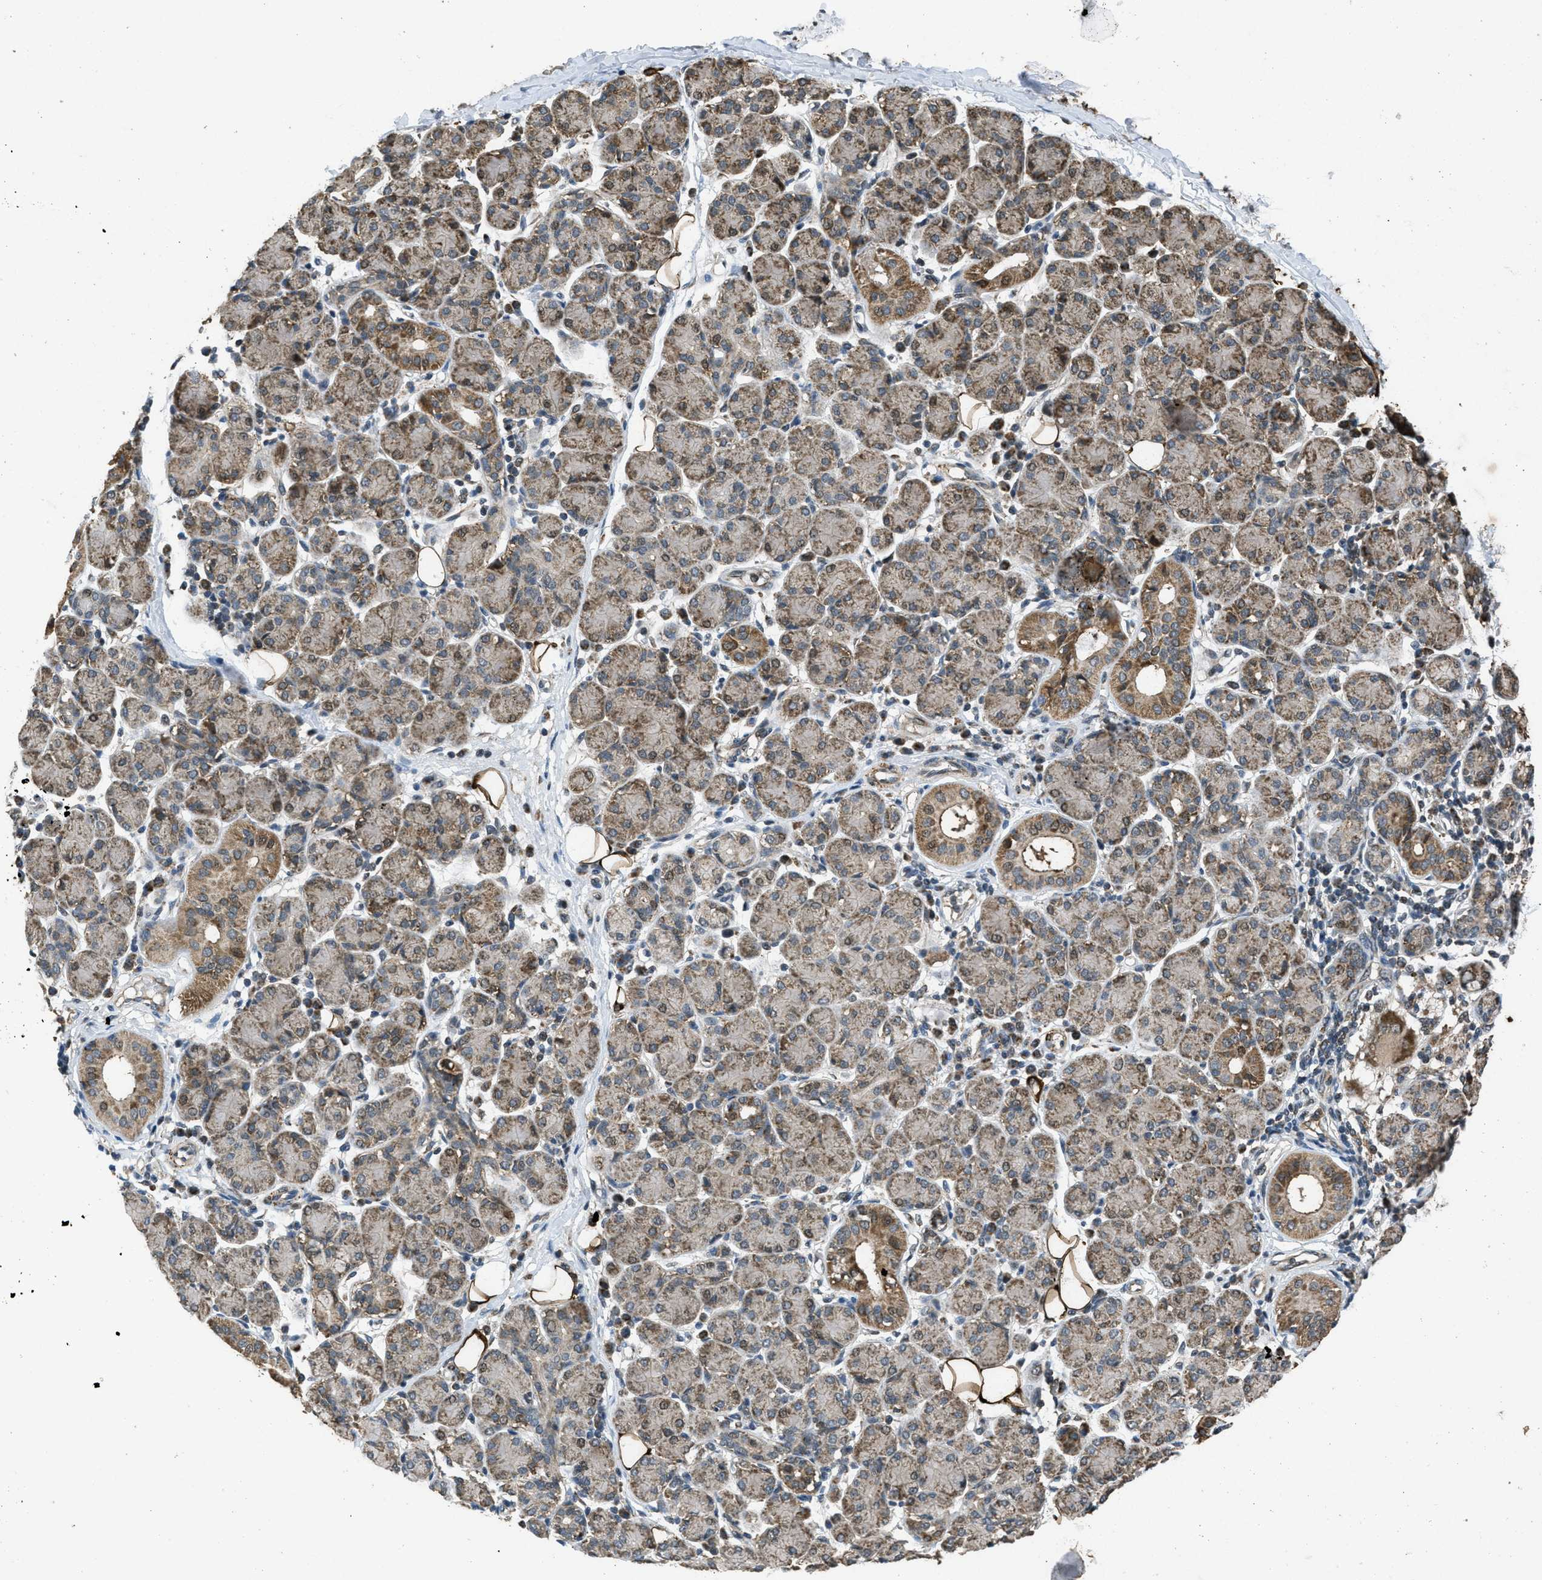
{"staining": {"intensity": "moderate", "quantity": ">75%", "location": "cytoplasmic/membranous,nuclear"}, "tissue": "salivary gland", "cell_type": "Glandular cells", "image_type": "normal", "snomed": [{"axis": "morphology", "description": "Normal tissue, NOS"}, {"axis": "morphology", "description": "Inflammation, NOS"}, {"axis": "topography", "description": "Lymph node"}, {"axis": "topography", "description": "Salivary gland"}], "caption": "Immunohistochemical staining of normal salivary gland shows medium levels of moderate cytoplasmic/membranous,nuclear expression in approximately >75% of glandular cells.", "gene": "PPP1R15A", "patient": {"sex": "male", "age": 3}}